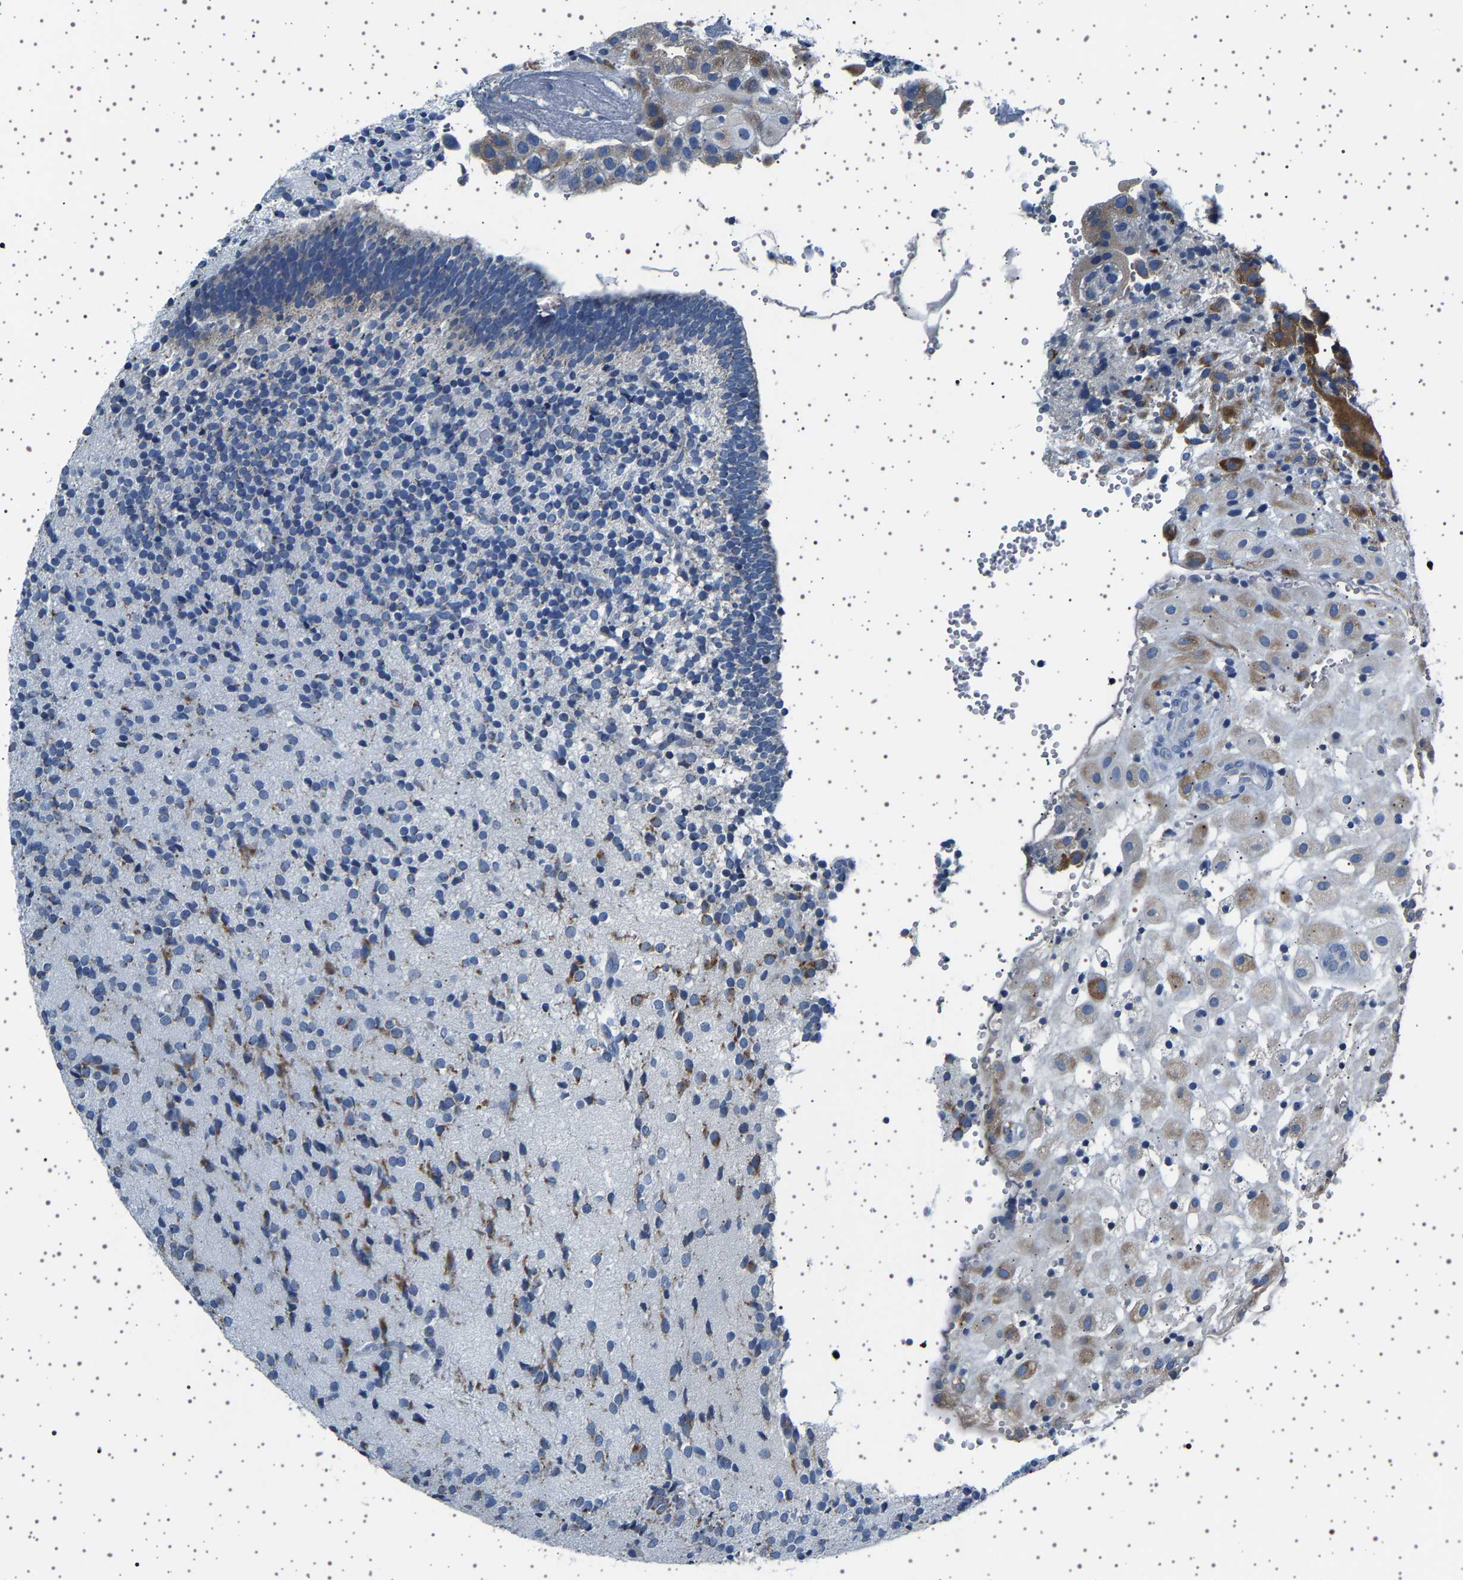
{"staining": {"intensity": "strong", "quantity": "<25%", "location": "cytoplasmic/membranous"}, "tissue": "placenta", "cell_type": "Trophoblastic cells", "image_type": "normal", "snomed": [{"axis": "morphology", "description": "Normal tissue, NOS"}, {"axis": "topography", "description": "Placenta"}], "caption": "Unremarkable placenta shows strong cytoplasmic/membranous positivity in about <25% of trophoblastic cells, visualized by immunohistochemistry. The staining is performed using DAB (3,3'-diaminobenzidine) brown chromogen to label protein expression. The nuclei are counter-stained blue using hematoxylin.", "gene": "FTCD", "patient": {"sex": "female", "age": 18}}